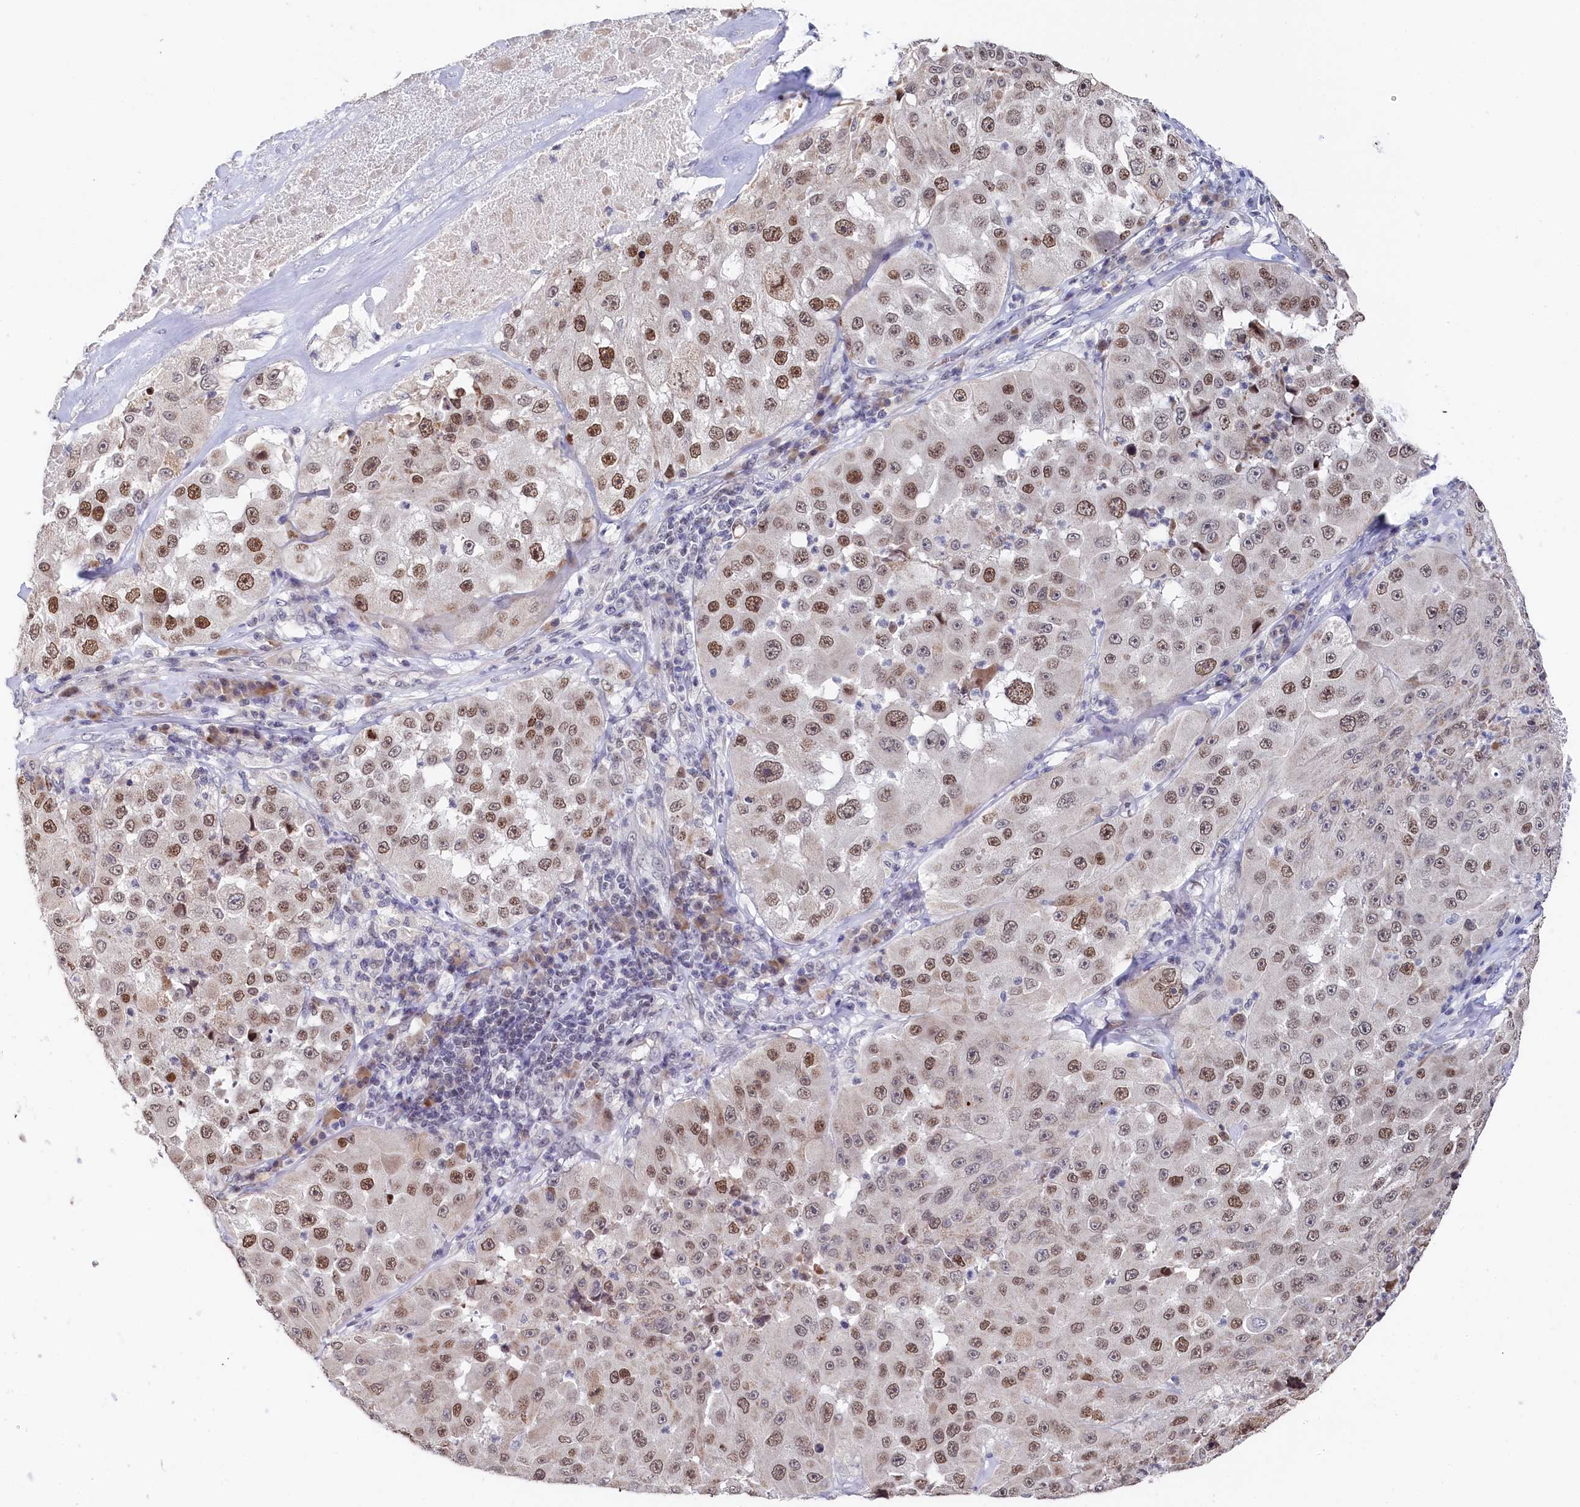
{"staining": {"intensity": "moderate", "quantity": ">75%", "location": "nuclear"}, "tissue": "melanoma", "cell_type": "Tumor cells", "image_type": "cancer", "snomed": [{"axis": "morphology", "description": "Malignant melanoma, Metastatic site"}, {"axis": "topography", "description": "Lymph node"}], "caption": "Immunohistochemical staining of human melanoma displays moderate nuclear protein positivity in about >75% of tumor cells.", "gene": "TIGD4", "patient": {"sex": "male", "age": 62}}